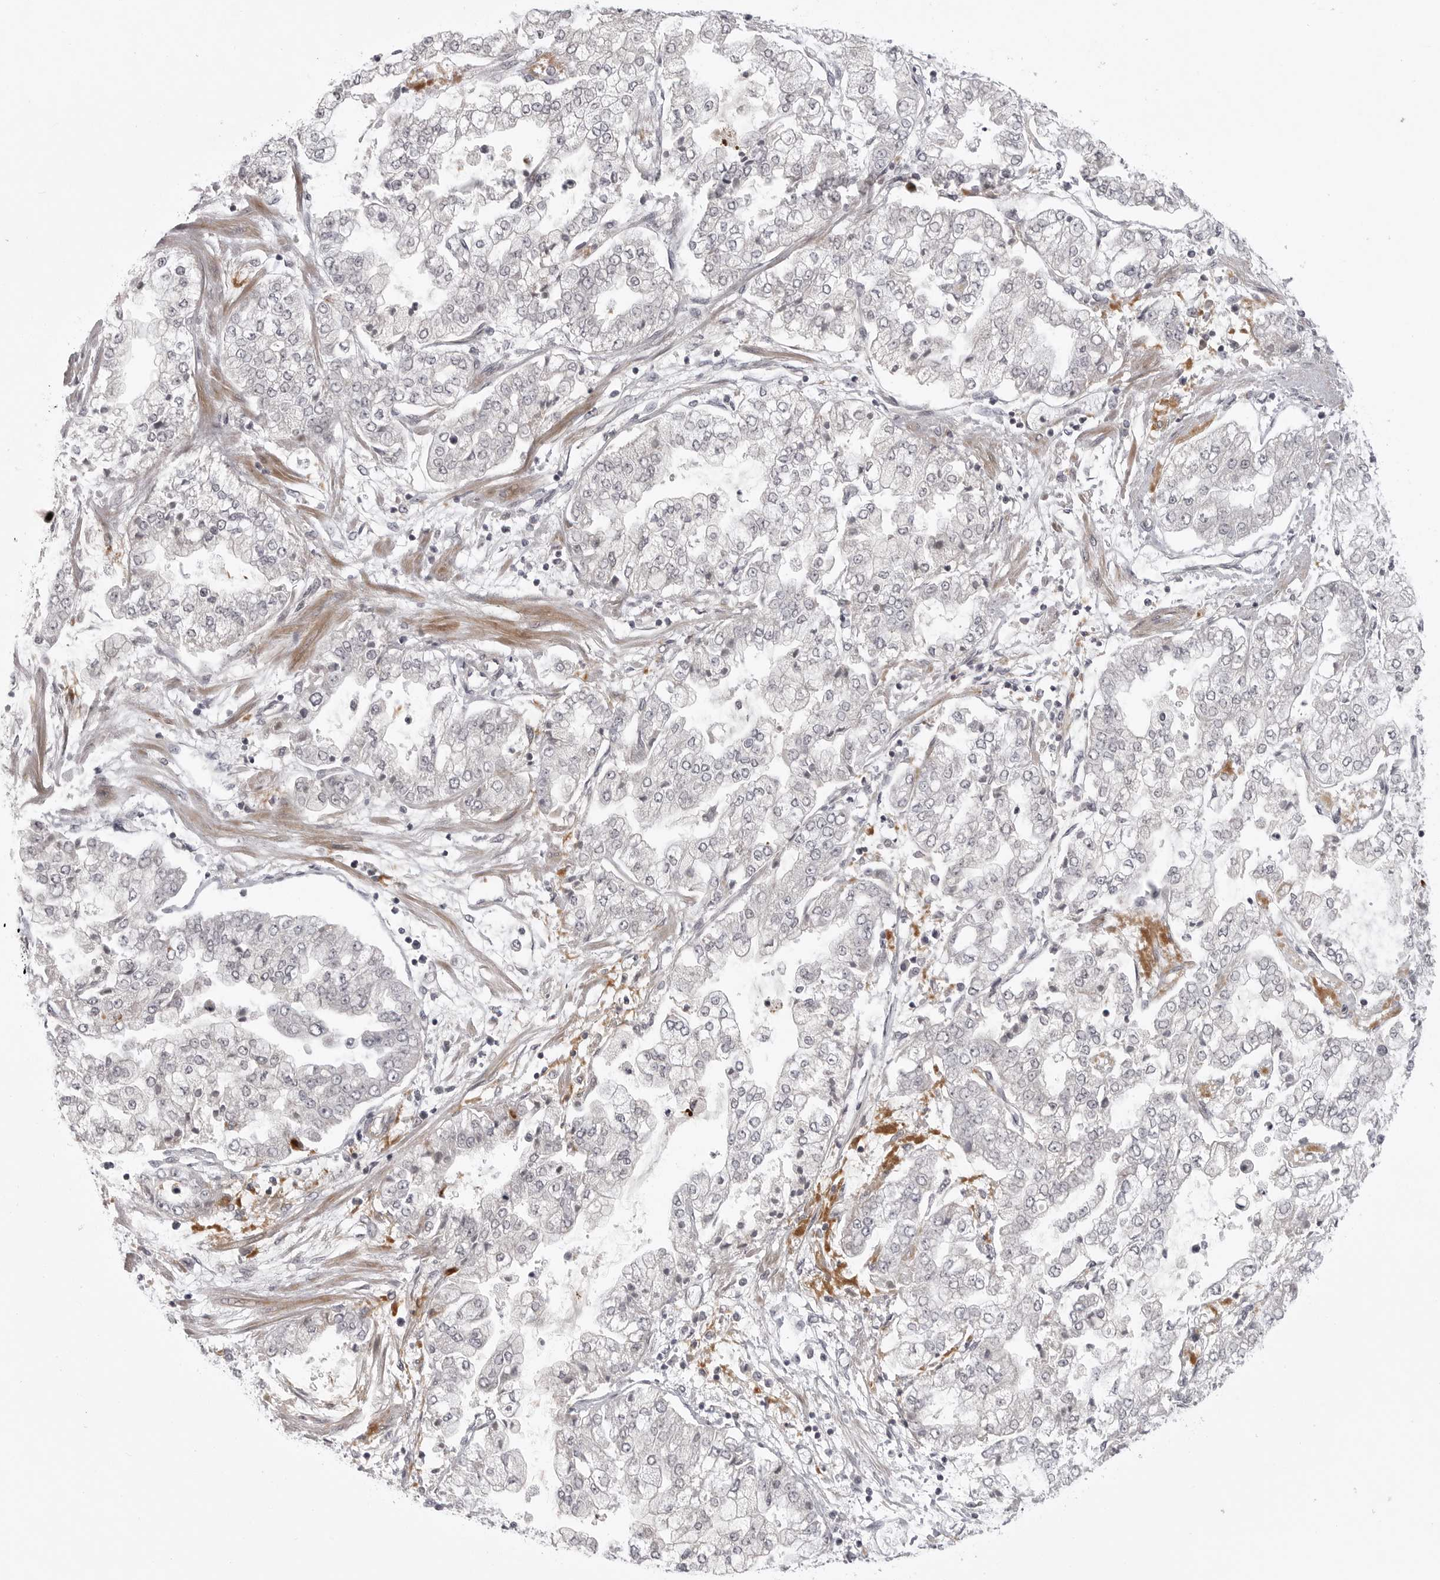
{"staining": {"intensity": "negative", "quantity": "none", "location": "none"}, "tissue": "stomach cancer", "cell_type": "Tumor cells", "image_type": "cancer", "snomed": [{"axis": "morphology", "description": "Adenocarcinoma, NOS"}, {"axis": "topography", "description": "Stomach"}], "caption": "Immunohistochemical staining of human adenocarcinoma (stomach) reveals no significant staining in tumor cells.", "gene": "CD300LD", "patient": {"sex": "male", "age": 76}}